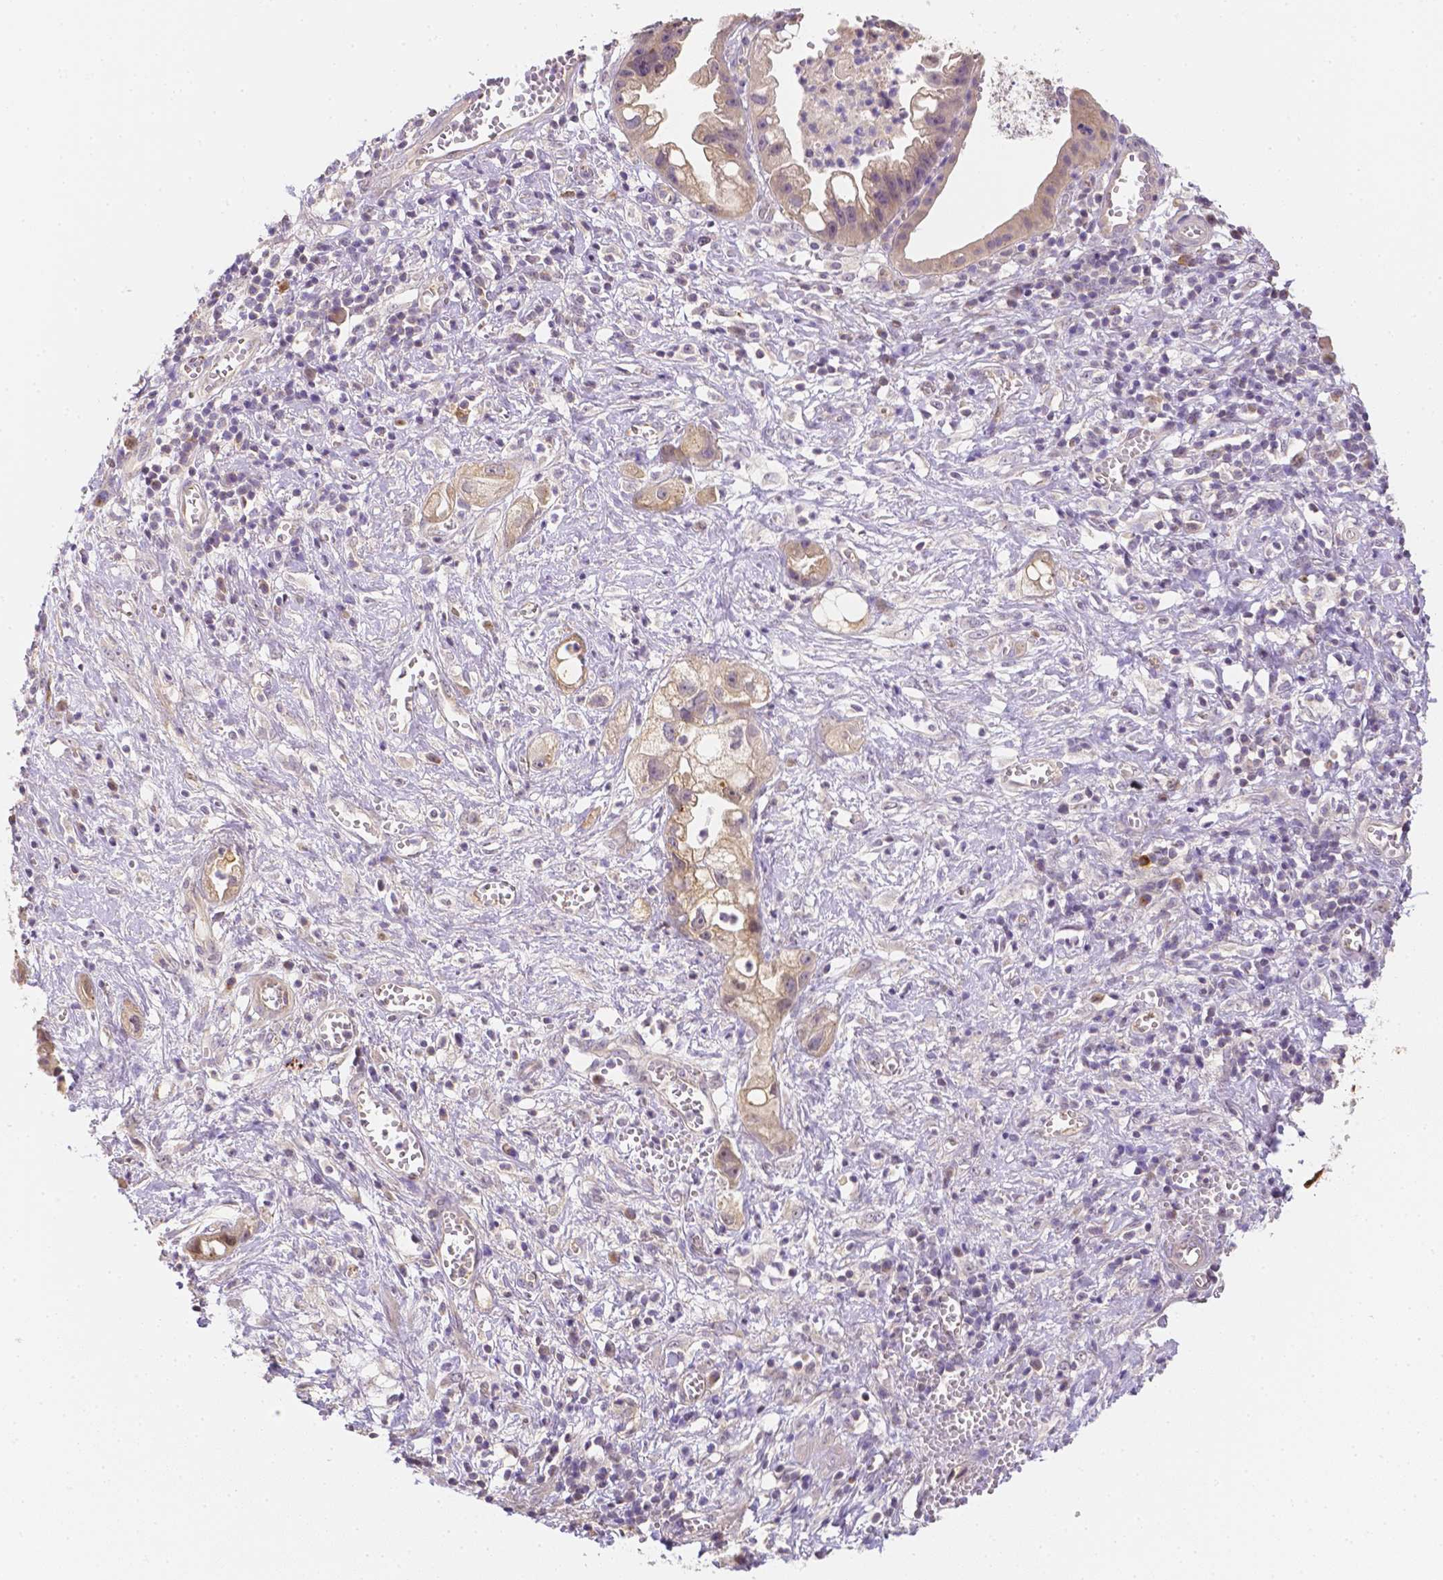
{"staining": {"intensity": "weak", "quantity": "25%-75%", "location": "cytoplasmic/membranous"}, "tissue": "pancreatic cancer", "cell_type": "Tumor cells", "image_type": "cancer", "snomed": [{"axis": "morphology", "description": "Adenocarcinoma, NOS"}, {"axis": "topography", "description": "Pancreas"}], "caption": "Immunohistochemical staining of human pancreatic adenocarcinoma demonstrates low levels of weak cytoplasmic/membranous protein expression in approximately 25%-75% of tumor cells. (Stains: DAB in brown, nuclei in blue, Microscopy: brightfield microscopy at high magnification).", "gene": "C10orf67", "patient": {"sex": "female", "age": 73}}